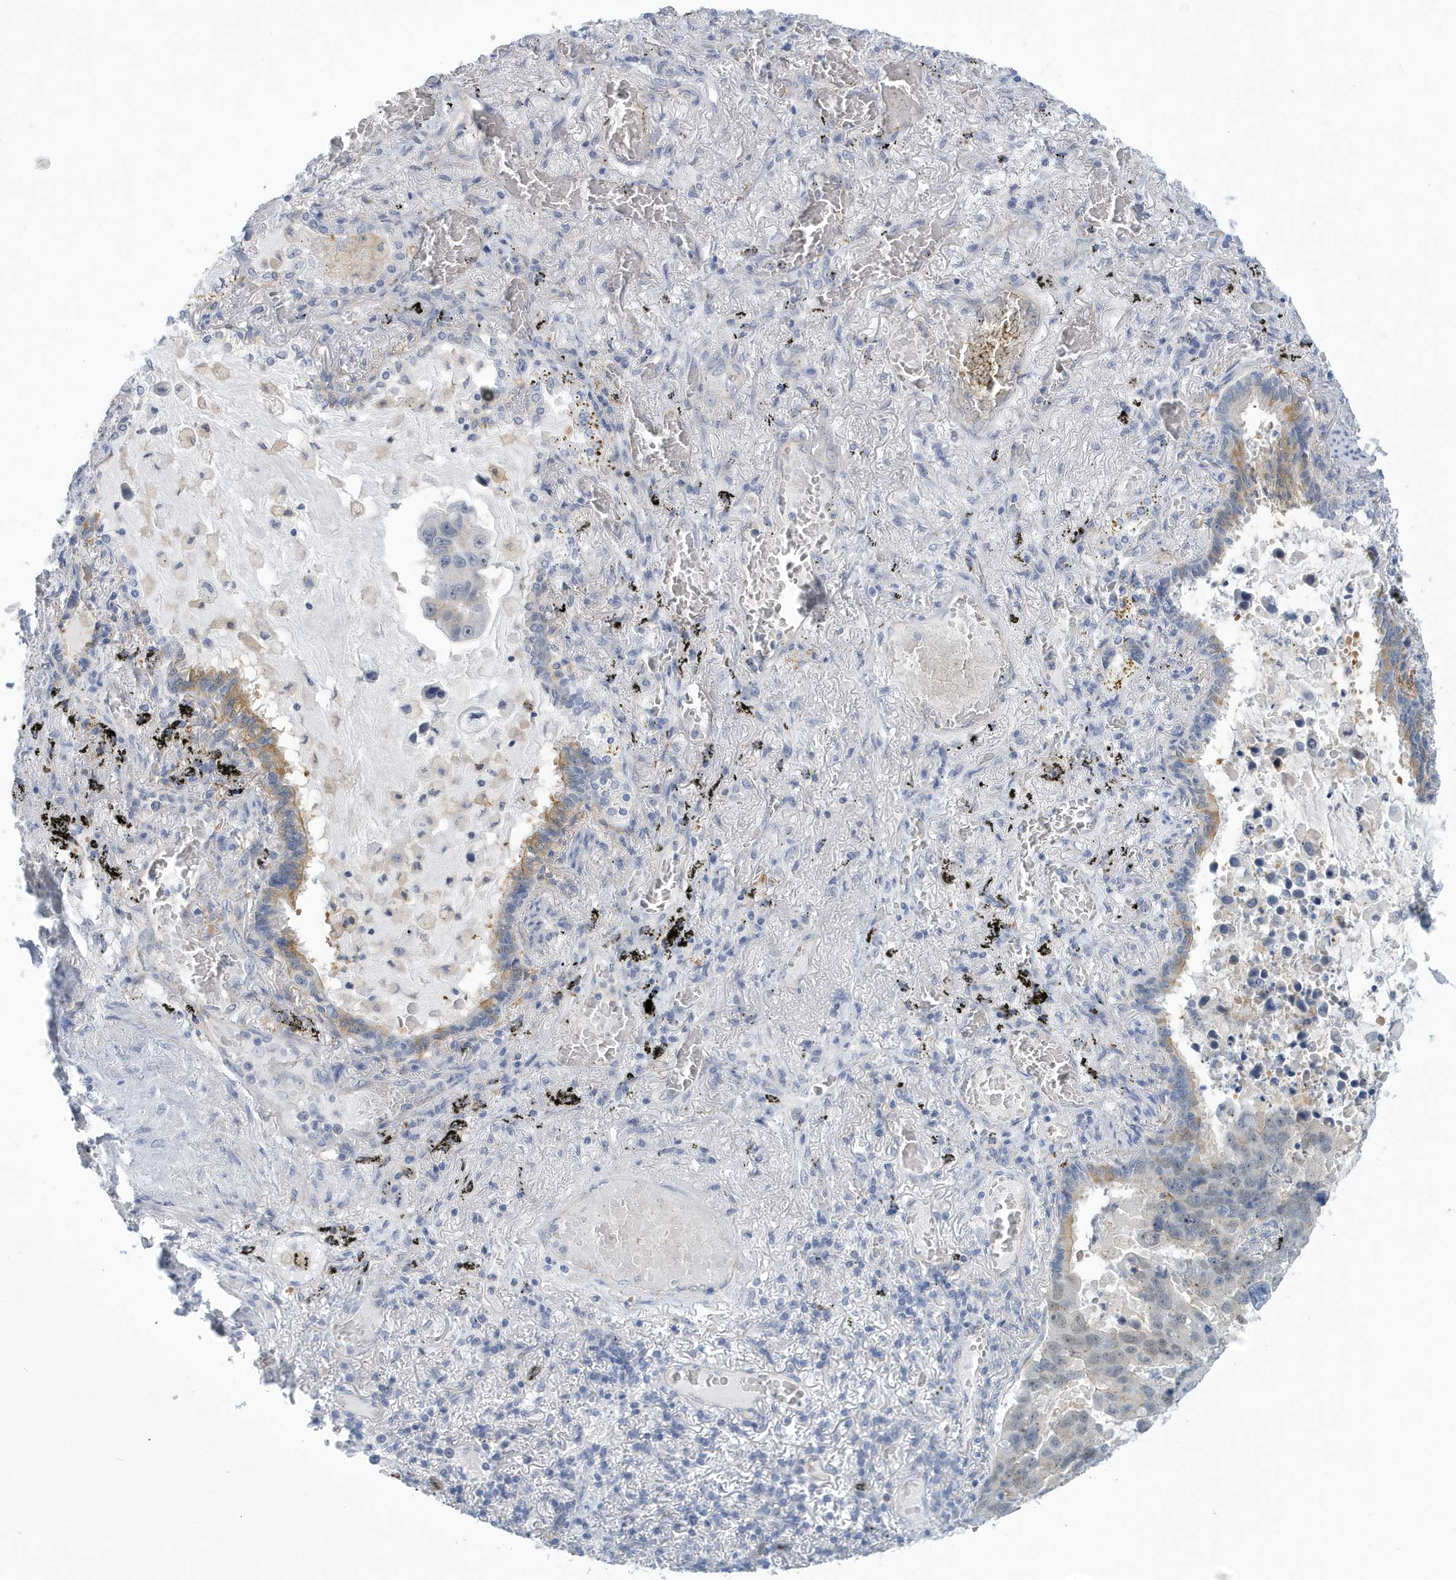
{"staining": {"intensity": "weak", "quantity": "<25%", "location": "nuclear"}, "tissue": "lung cancer", "cell_type": "Tumor cells", "image_type": "cancer", "snomed": [{"axis": "morphology", "description": "Adenocarcinoma, NOS"}, {"axis": "topography", "description": "Lung"}], "caption": "High magnification brightfield microscopy of adenocarcinoma (lung) stained with DAB (3,3'-diaminobenzidine) (brown) and counterstained with hematoxylin (blue): tumor cells show no significant positivity.", "gene": "VTA1", "patient": {"sex": "male", "age": 64}}